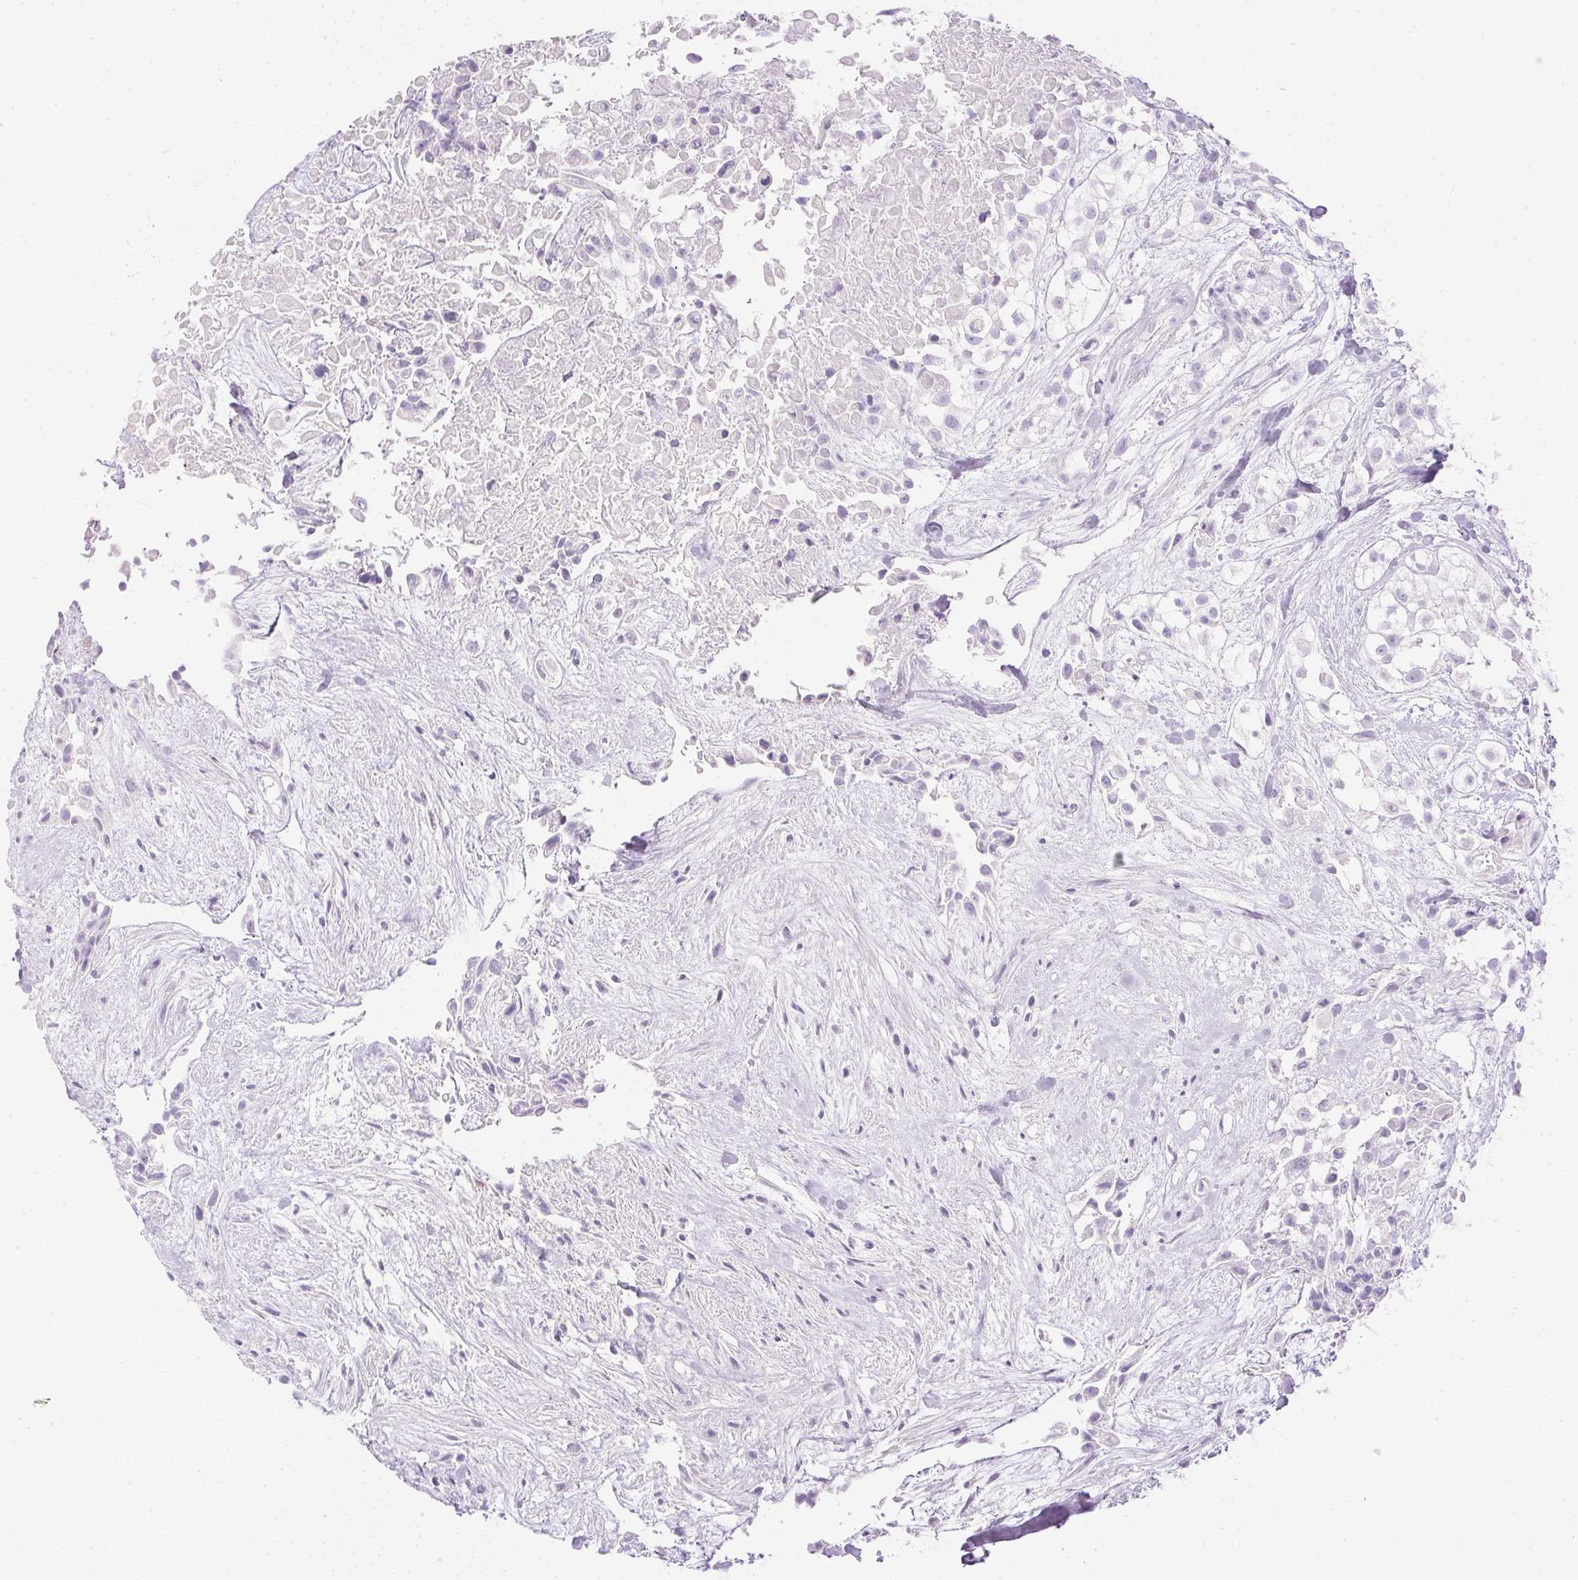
{"staining": {"intensity": "negative", "quantity": "none", "location": "none"}, "tissue": "urothelial cancer", "cell_type": "Tumor cells", "image_type": "cancer", "snomed": [{"axis": "morphology", "description": "Urothelial carcinoma, High grade"}, {"axis": "topography", "description": "Urinary bladder"}], "caption": "This is a histopathology image of immunohistochemistry (IHC) staining of urothelial carcinoma (high-grade), which shows no staining in tumor cells.", "gene": "ATP6V1G3", "patient": {"sex": "male", "age": 56}}